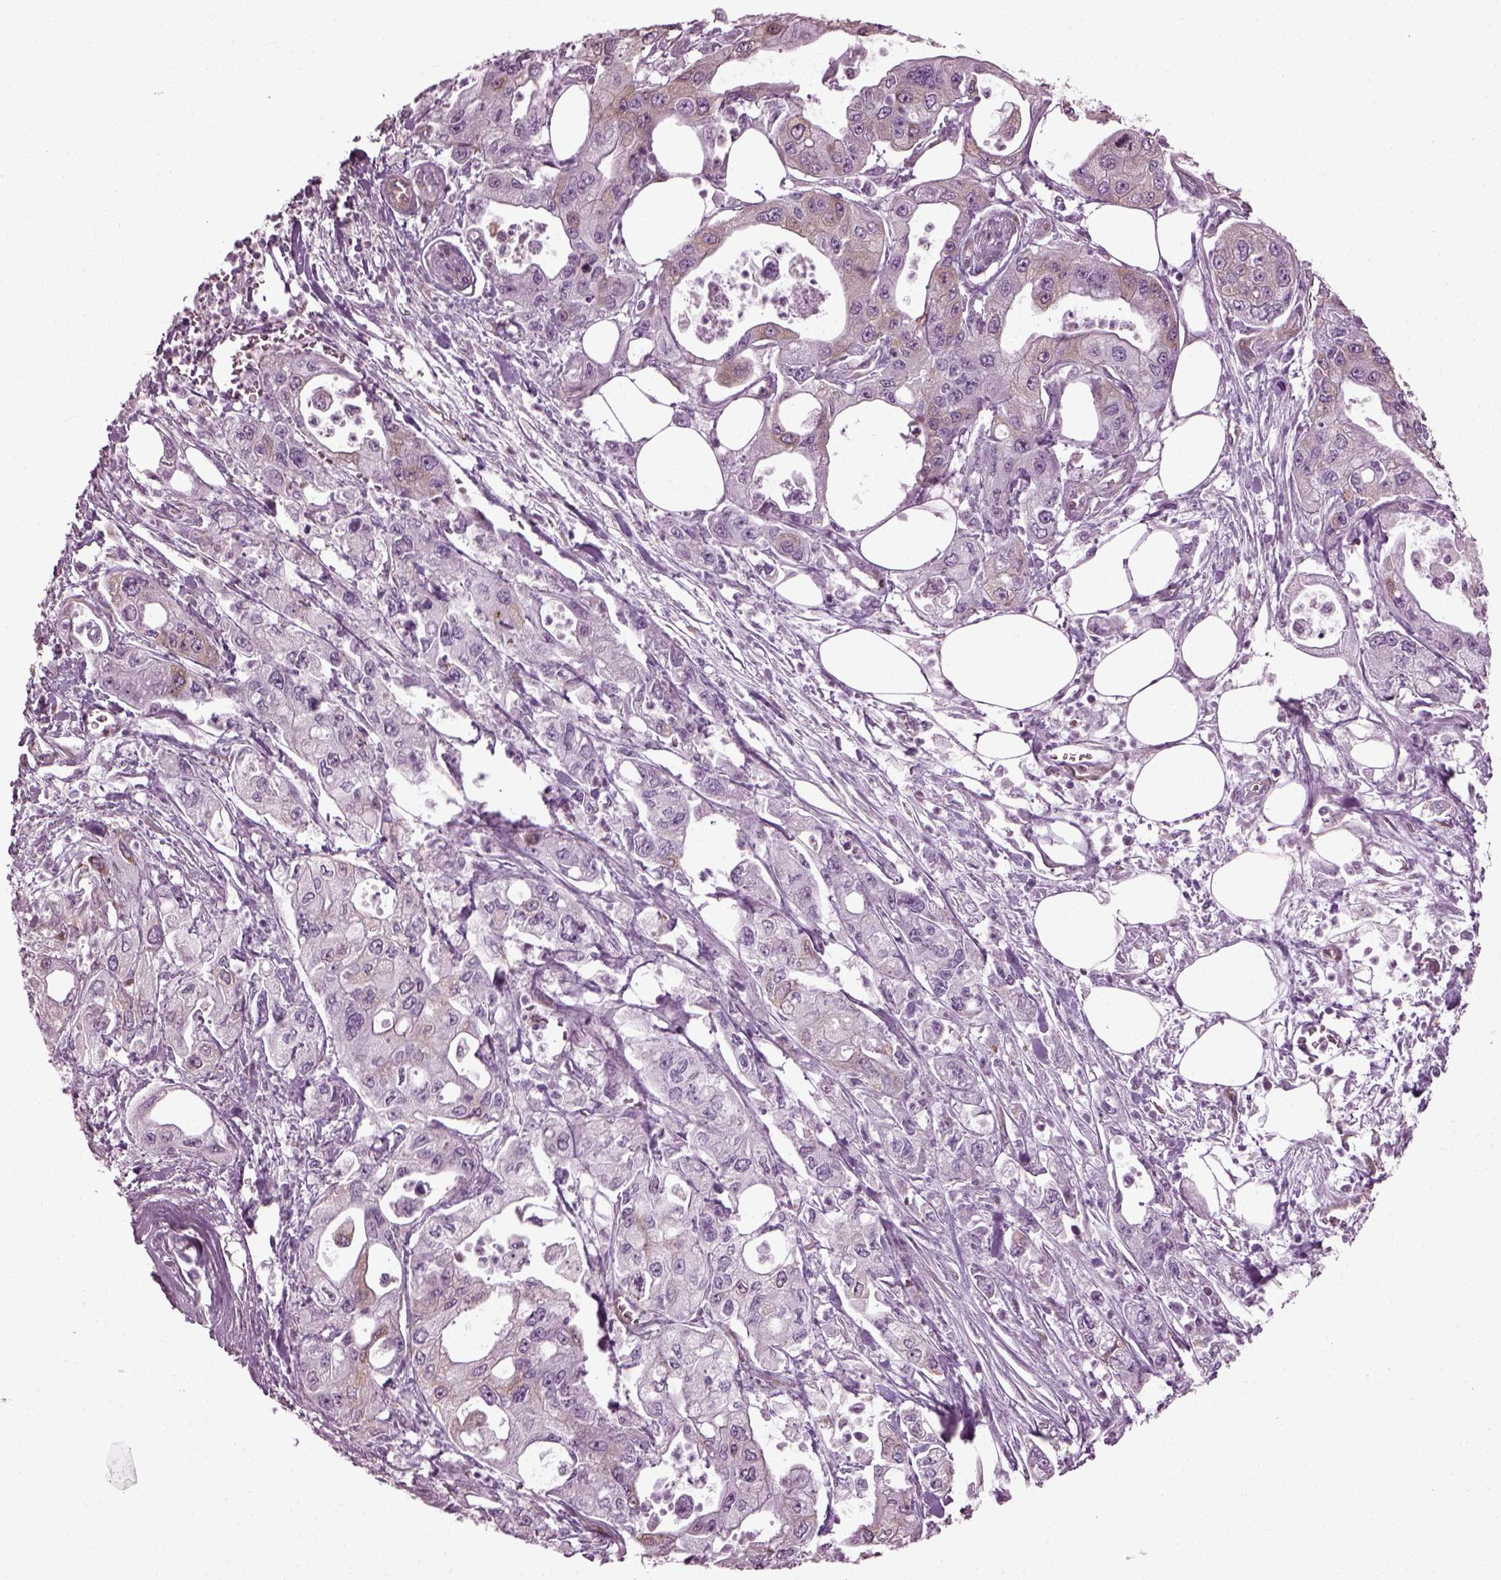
{"staining": {"intensity": "weak", "quantity": "<25%", "location": "cytoplasmic/membranous"}, "tissue": "pancreatic cancer", "cell_type": "Tumor cells", "image_type": "cancer", "snomed": [{"axis": "morphology", "description": "Adenocarcinoma, NOS"}, {"axis": "topography", "description": "Pancreas"}], "caption": "This is a image of immunohistochemistry (IHC) staining of pancreatic cancer, which shows no positivity in tumor cells.", "gene": "CABP5", "patient": {"sex": "male", "age": 70}}